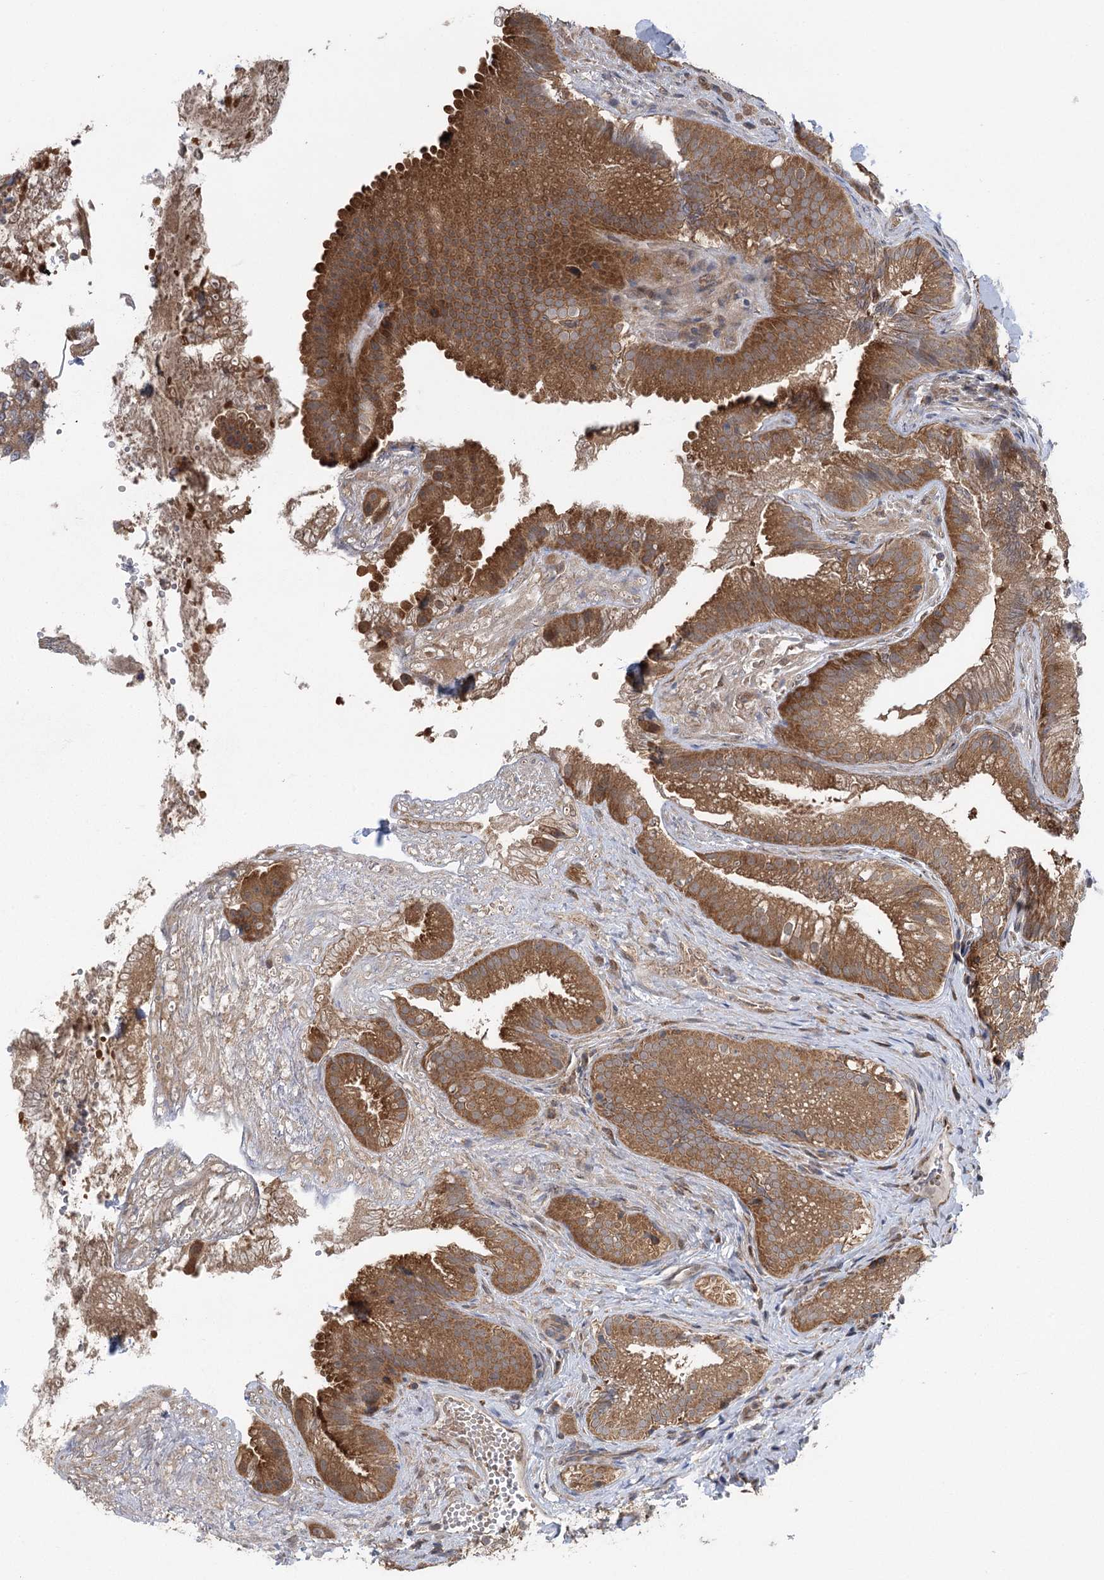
{"staining": {"intensity": "moderate", "quantity": ">75%", "location": "cytoplasmic/membranous"}, "tissue": "gallbladder", "cell_type": "Glandular cells", "image_type": "normal", "snomed": [{"axis": "morphology", "description": "Normal tissue, NOS"}, {"axis": "topography", "description": "Gallbladder"}], "caption": "Protein expression analysis of normal gallbladder reveals moderate cytoplasmic/membranous expression in about >75% of glandular cells. Immunohistochemistry (ihc) stains the protein of interest in brown and the nuclei are stained blue.", "gene": "C12orf4", "patient": {"sex": "female", "age": 30}}